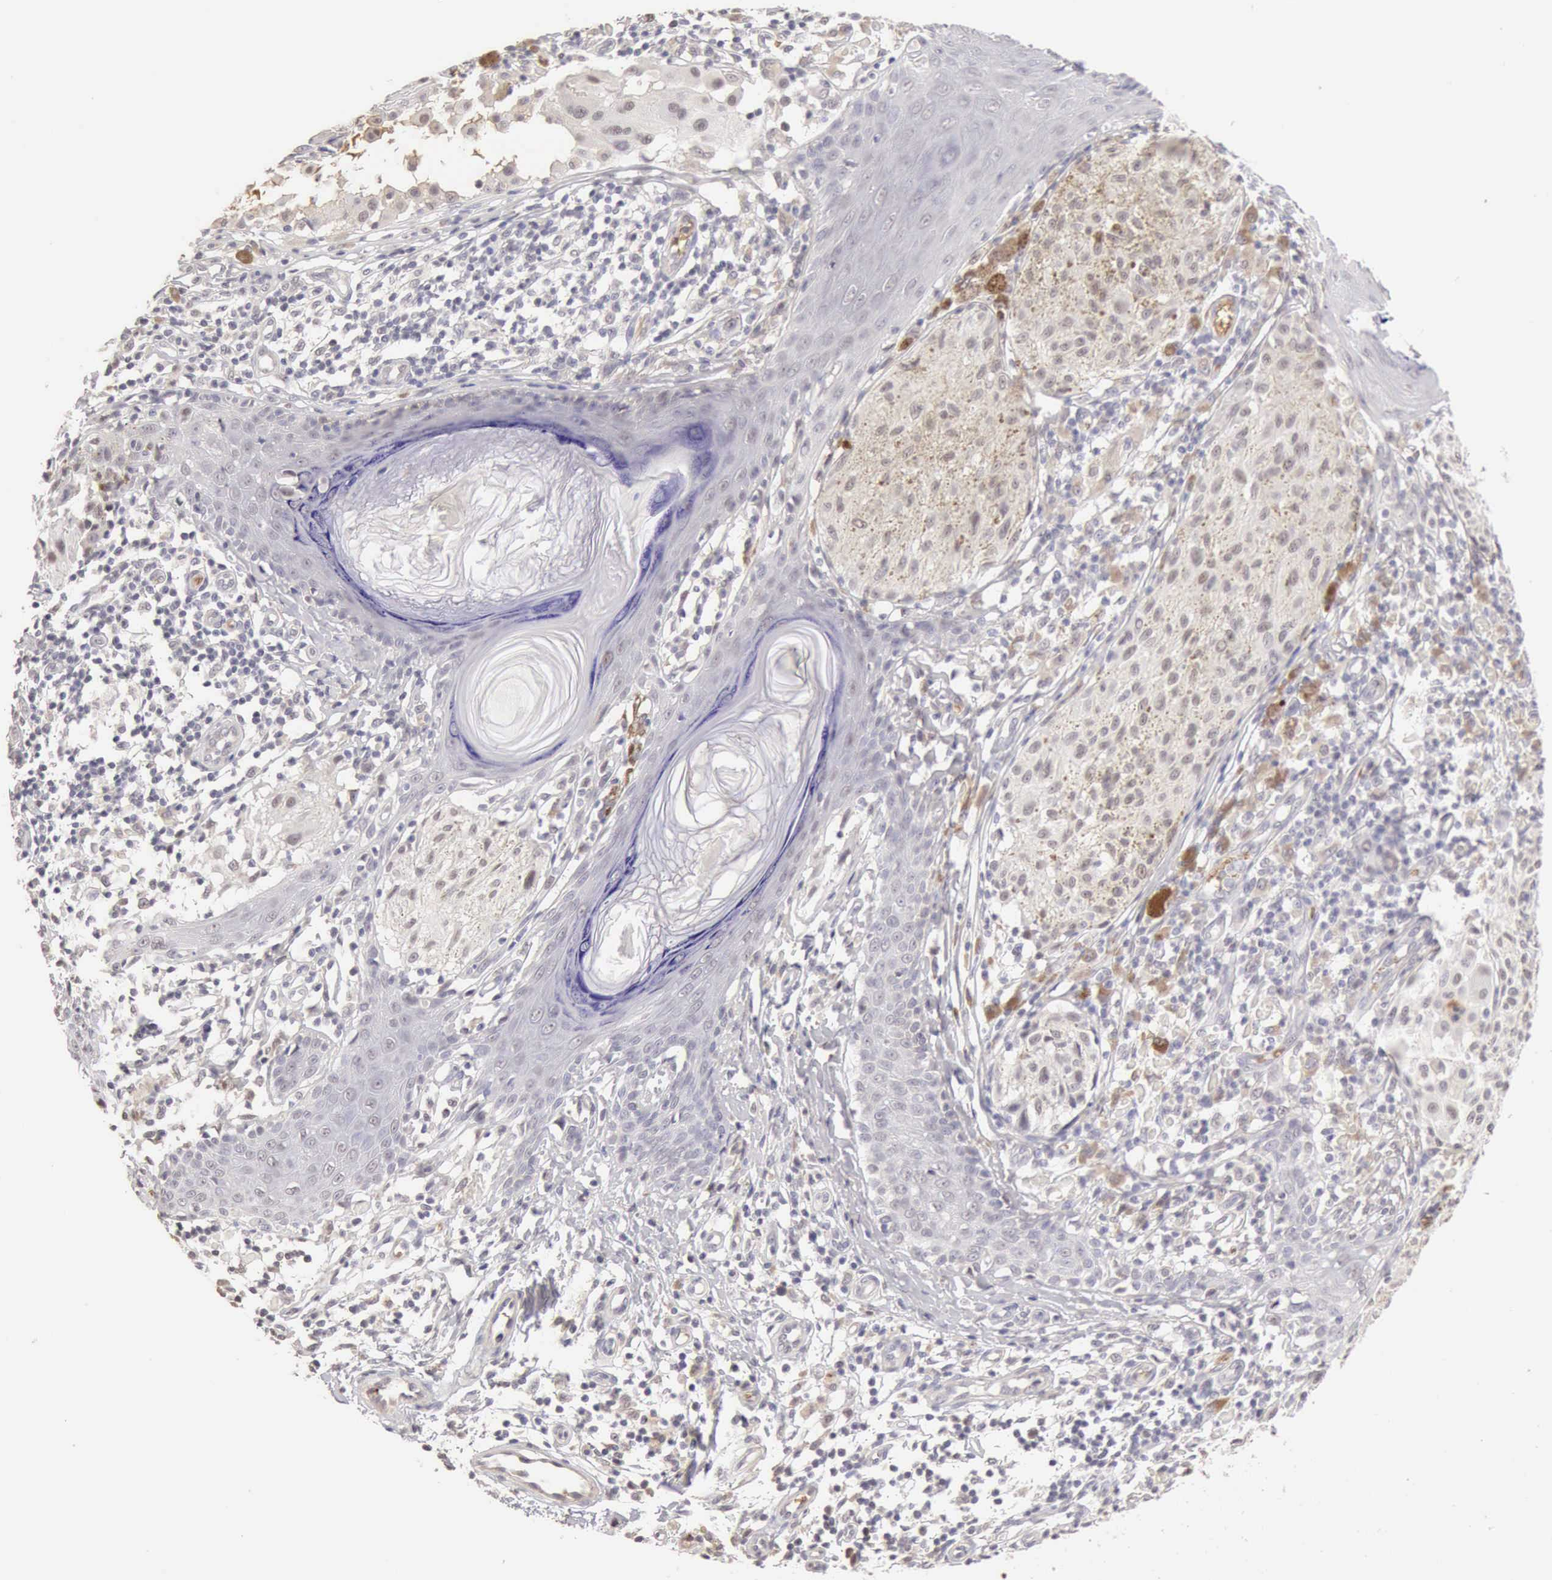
{"staining": {"intensity": "weak", "quantity": "25%-75%", "location": "nuclear"}, "tissue": "melanoma", "cell_type": "Tumor cells", "image_type": "cancer", "snomed": [{"axis": "morphology", "description": "Malignant melanoma, NOS"}, {"axis": "topography", "description": "Skin"}], "caption": "Malignant melanoma was stained to show a protein in brown. There is low levels of weak nuclear positivity in about 25%-75% of tumor cells. The staining was performed using DAB to visualize the protein expression in brown, while the nuclei were stained in blue with hematoxylin (Magnification: 20x).", "gene": "CFI", "patient": {"sex": "male", "age": 36}}